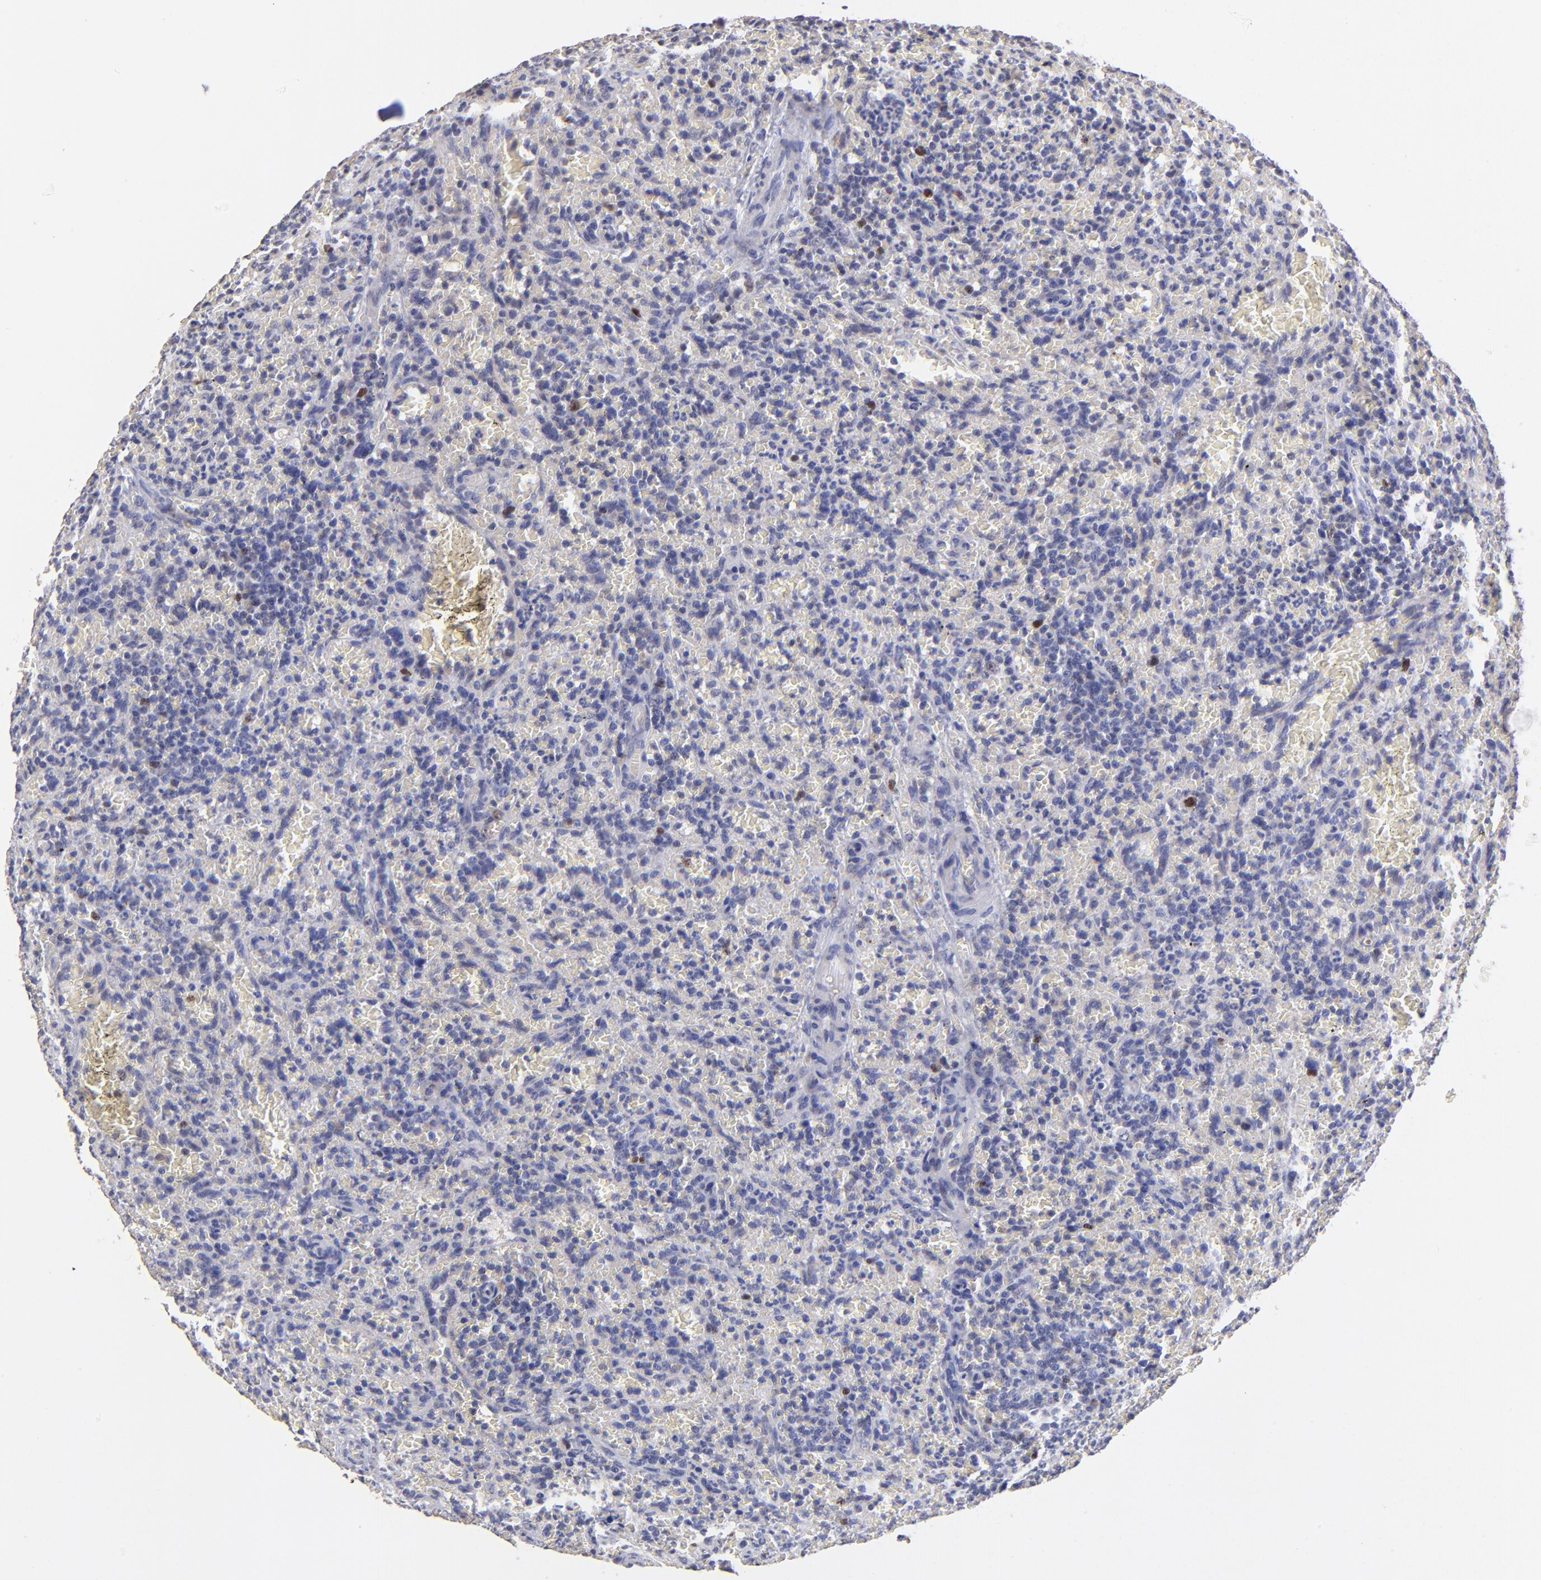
{"staining": {"intensity": "moderate", "quantity": "<25%", "location": "nuclear"}, "tissue": "lymphoma", "cell_type": "Tumor cells", "image_type": "cancer", "snomed": [{"axis": "morphology", "description": "Malignant lymphoma, non-Hodgkin's type, Low grade"}, {"axis": "topography", "description": "Spleen"}], "caption": "DAB immunohistochemical staining of human malignant lymphoma, non-Hodgkin's type (low-grade) reveals moderate nuclear protein positivity in approximately <25% of tumor cells. (brown staining indicates protein expression, while blue staining denotes nuclei).", "gene": "DNMT1", "patient": {"sex": "female", "age": 64}}